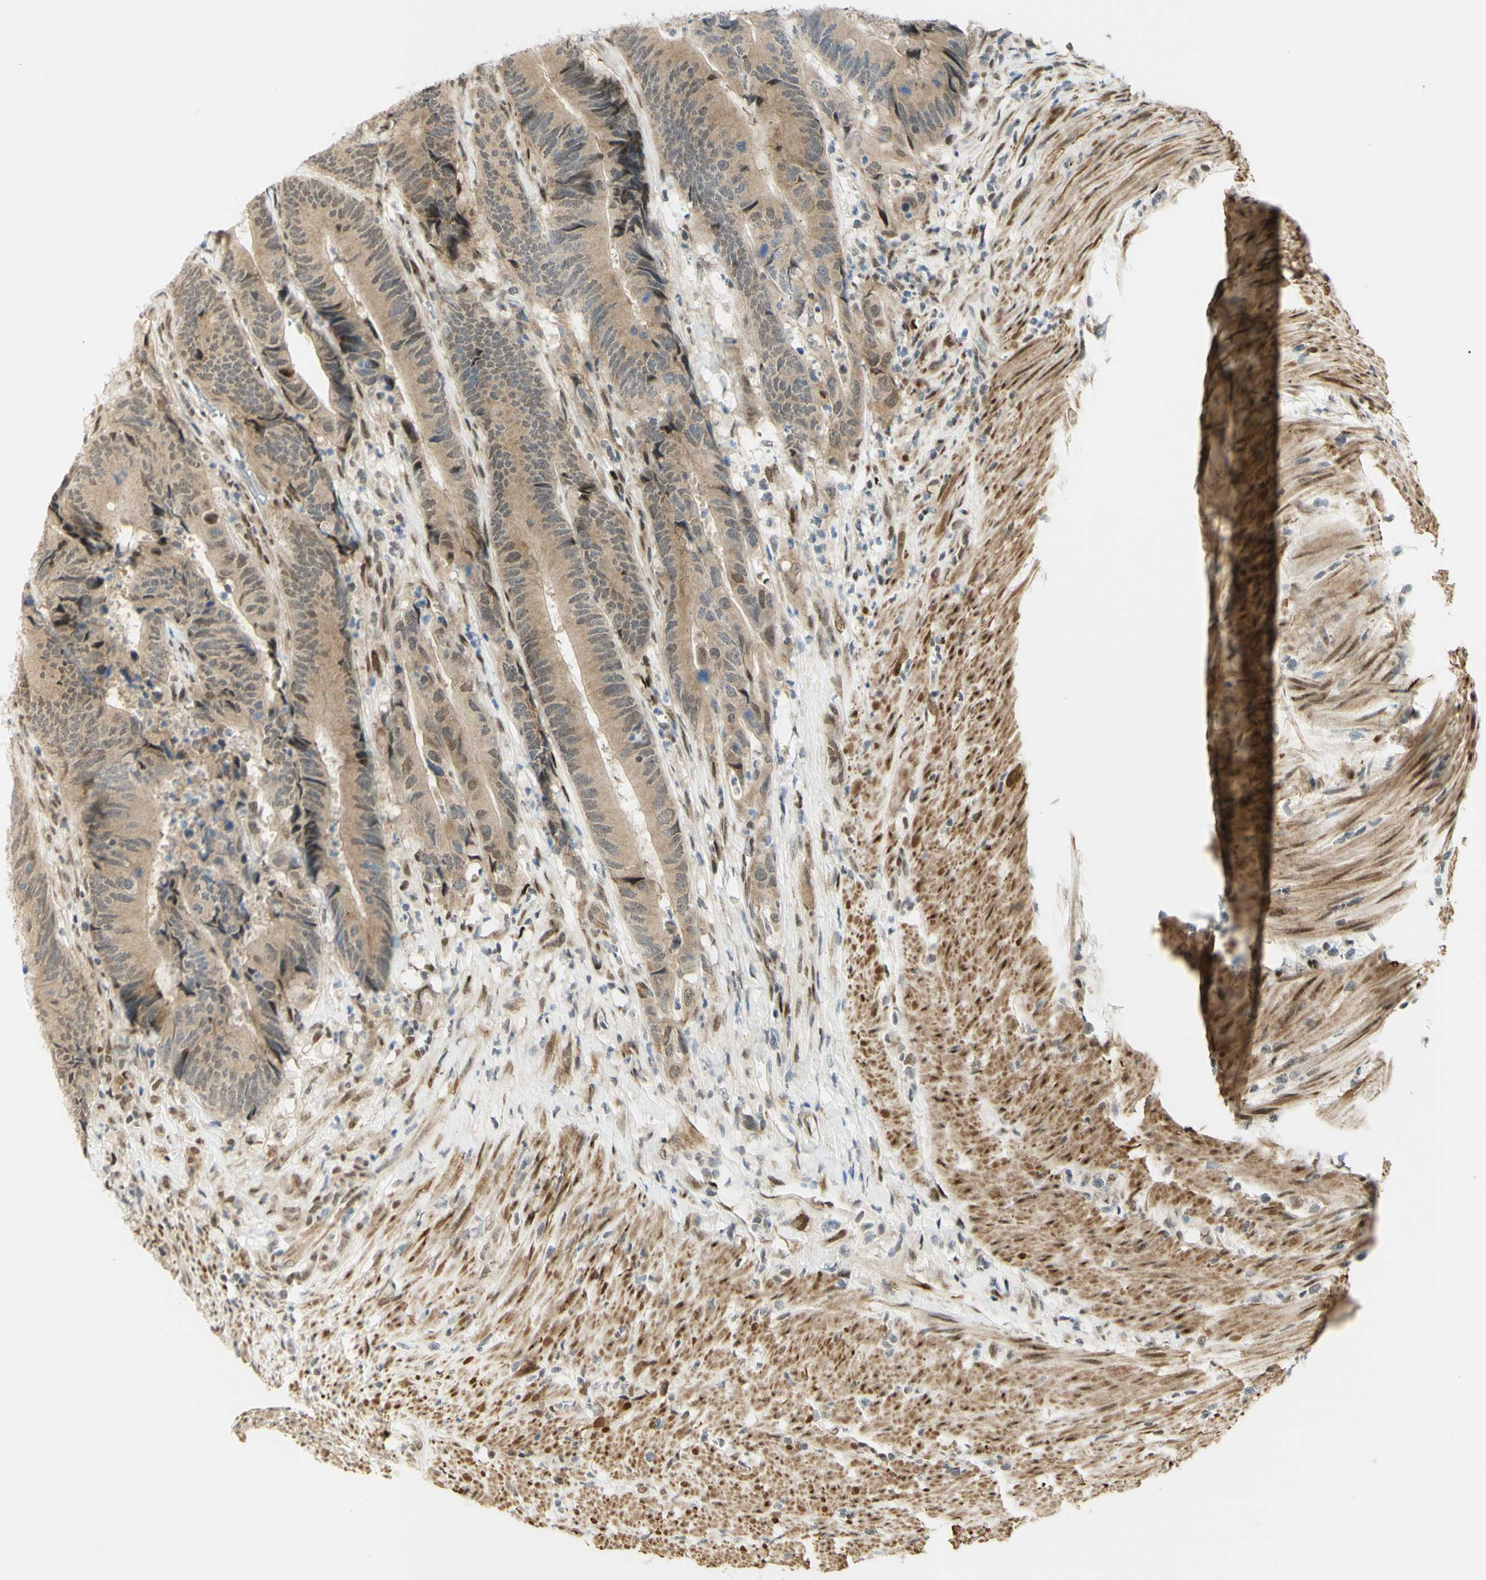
{"staining": {"intensity": "weak", "quantity": "25%-75%", "location": "cytoplasmic/membranous,nuclear"}, "tissue": "colorectal cancer", "cell_type": "Tumor cells", "image_type": "cancer", "snomed": [{"axis": "morphology", "description": "Normal tissue, NOS"}, {"axis": "morphology", "description": "Adenocarcinoma, NOS"}, {"axis": "topography", "description": "Colon"}], "caption": "Weak cytoplasmic/membranous and nuclear protein expression is identified in approximately 25%-75% of tumor cells in colorectal cancer.", "gene": "DDX1", "patient": {"sex": "male", "age": 56}}